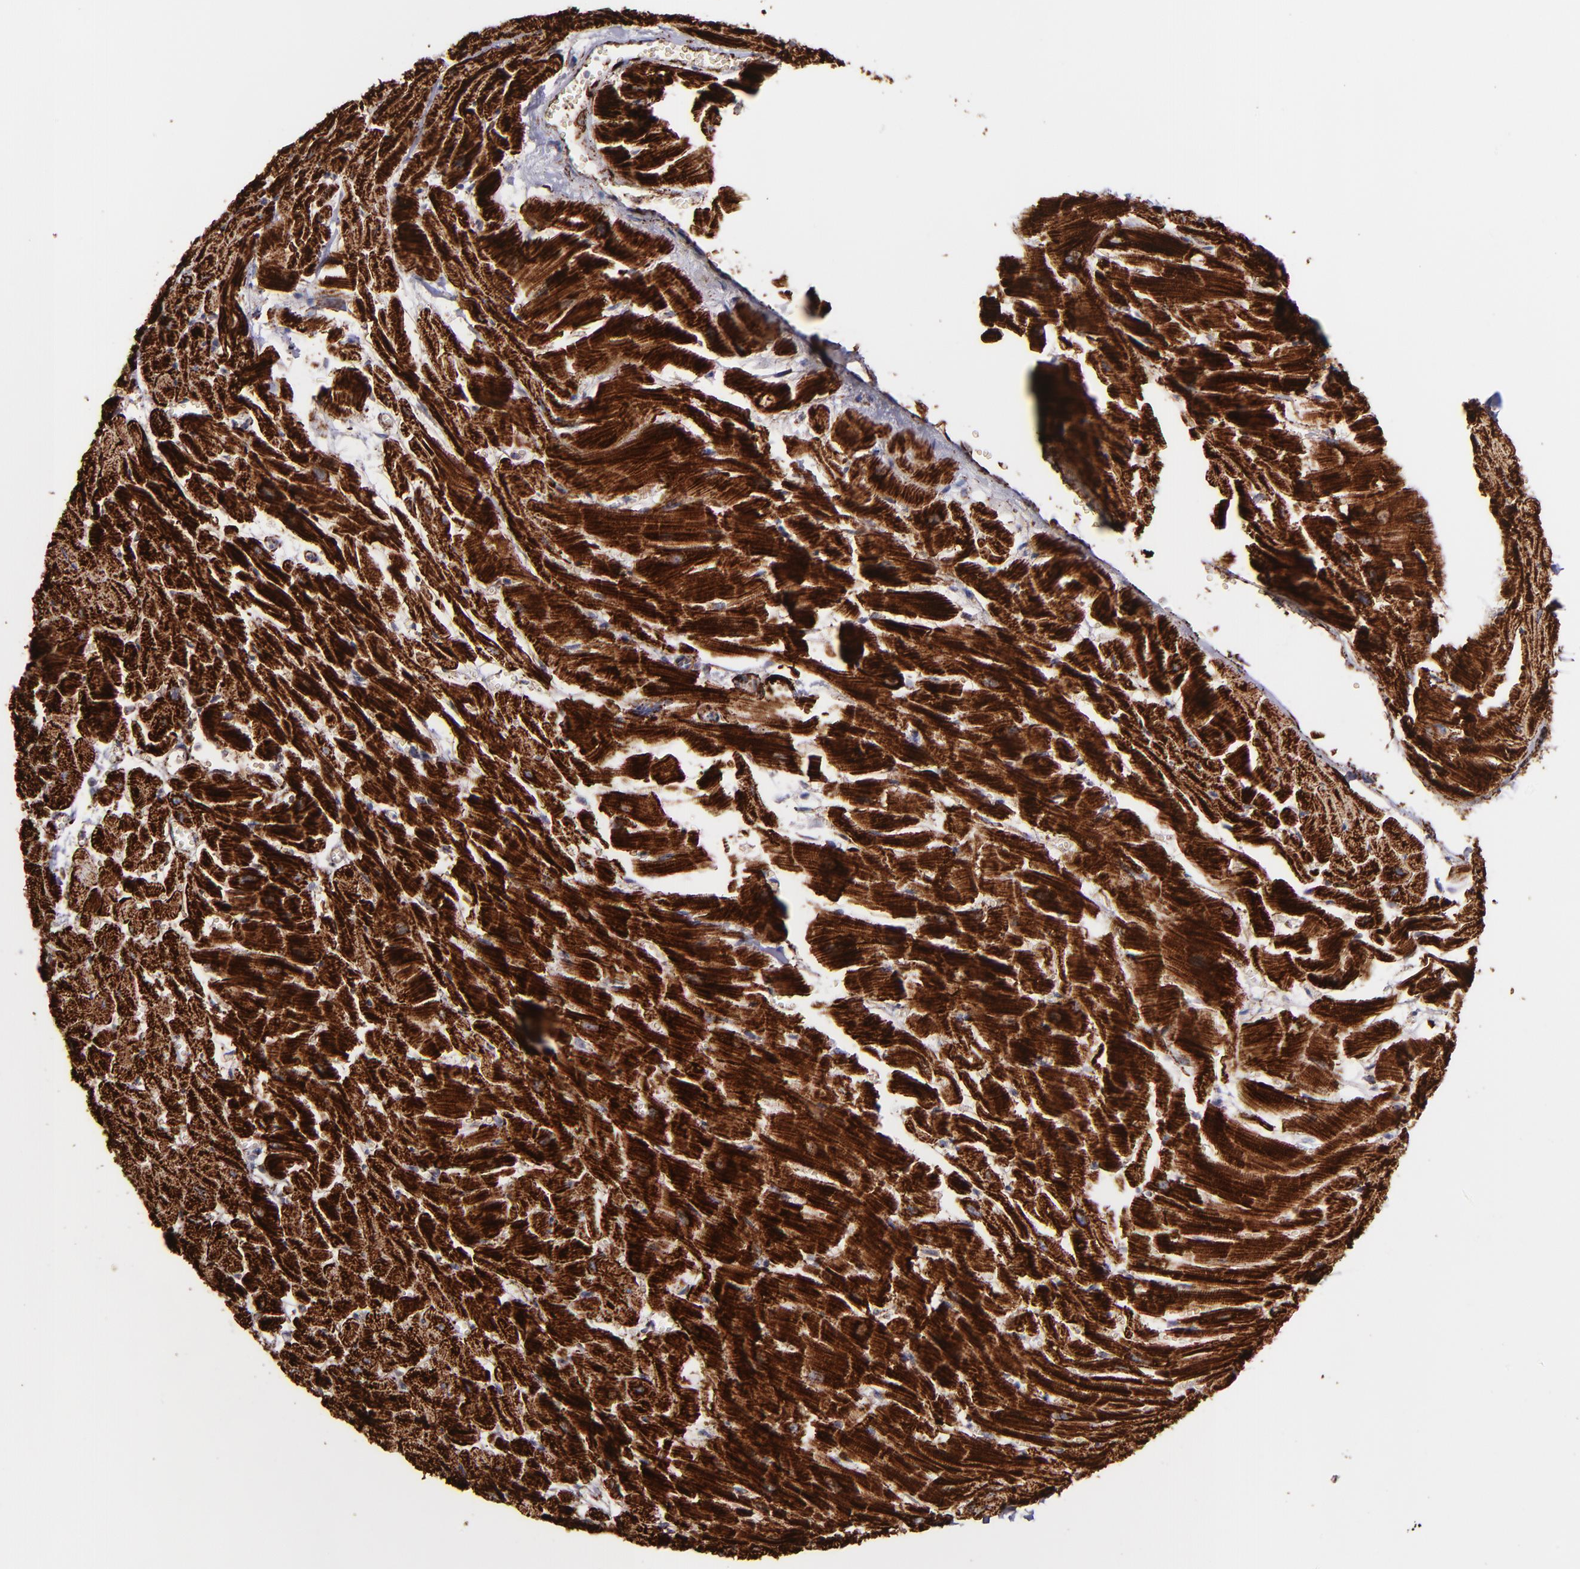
{"staining": {"intensity": "strong", "quantity": ">75%", "location": "cytoplasmic/membranous"}, "tissue": "heart muscle", "cell_type": "Cardiomyocytes", "image_type": "normal", "snomed": [{"axis": "morphology", "description": "Normal tissue, NOS"}, {"axis": "topography", "description": "Heart"}], "caption": "The histopathology image exhibits staining of unremarkable heart muscle, revealing strong cytoplasmic/membranous protein expression (brown color) within cardiomyocytes. The staining was performed using DAB (3,3'-diaminobenzidine), with brown indicating positive protein expression. Nuclei are stained blue with hematoxylin.", "gene": "MAOB", "patient": {"sex": "female", "age": 19}}